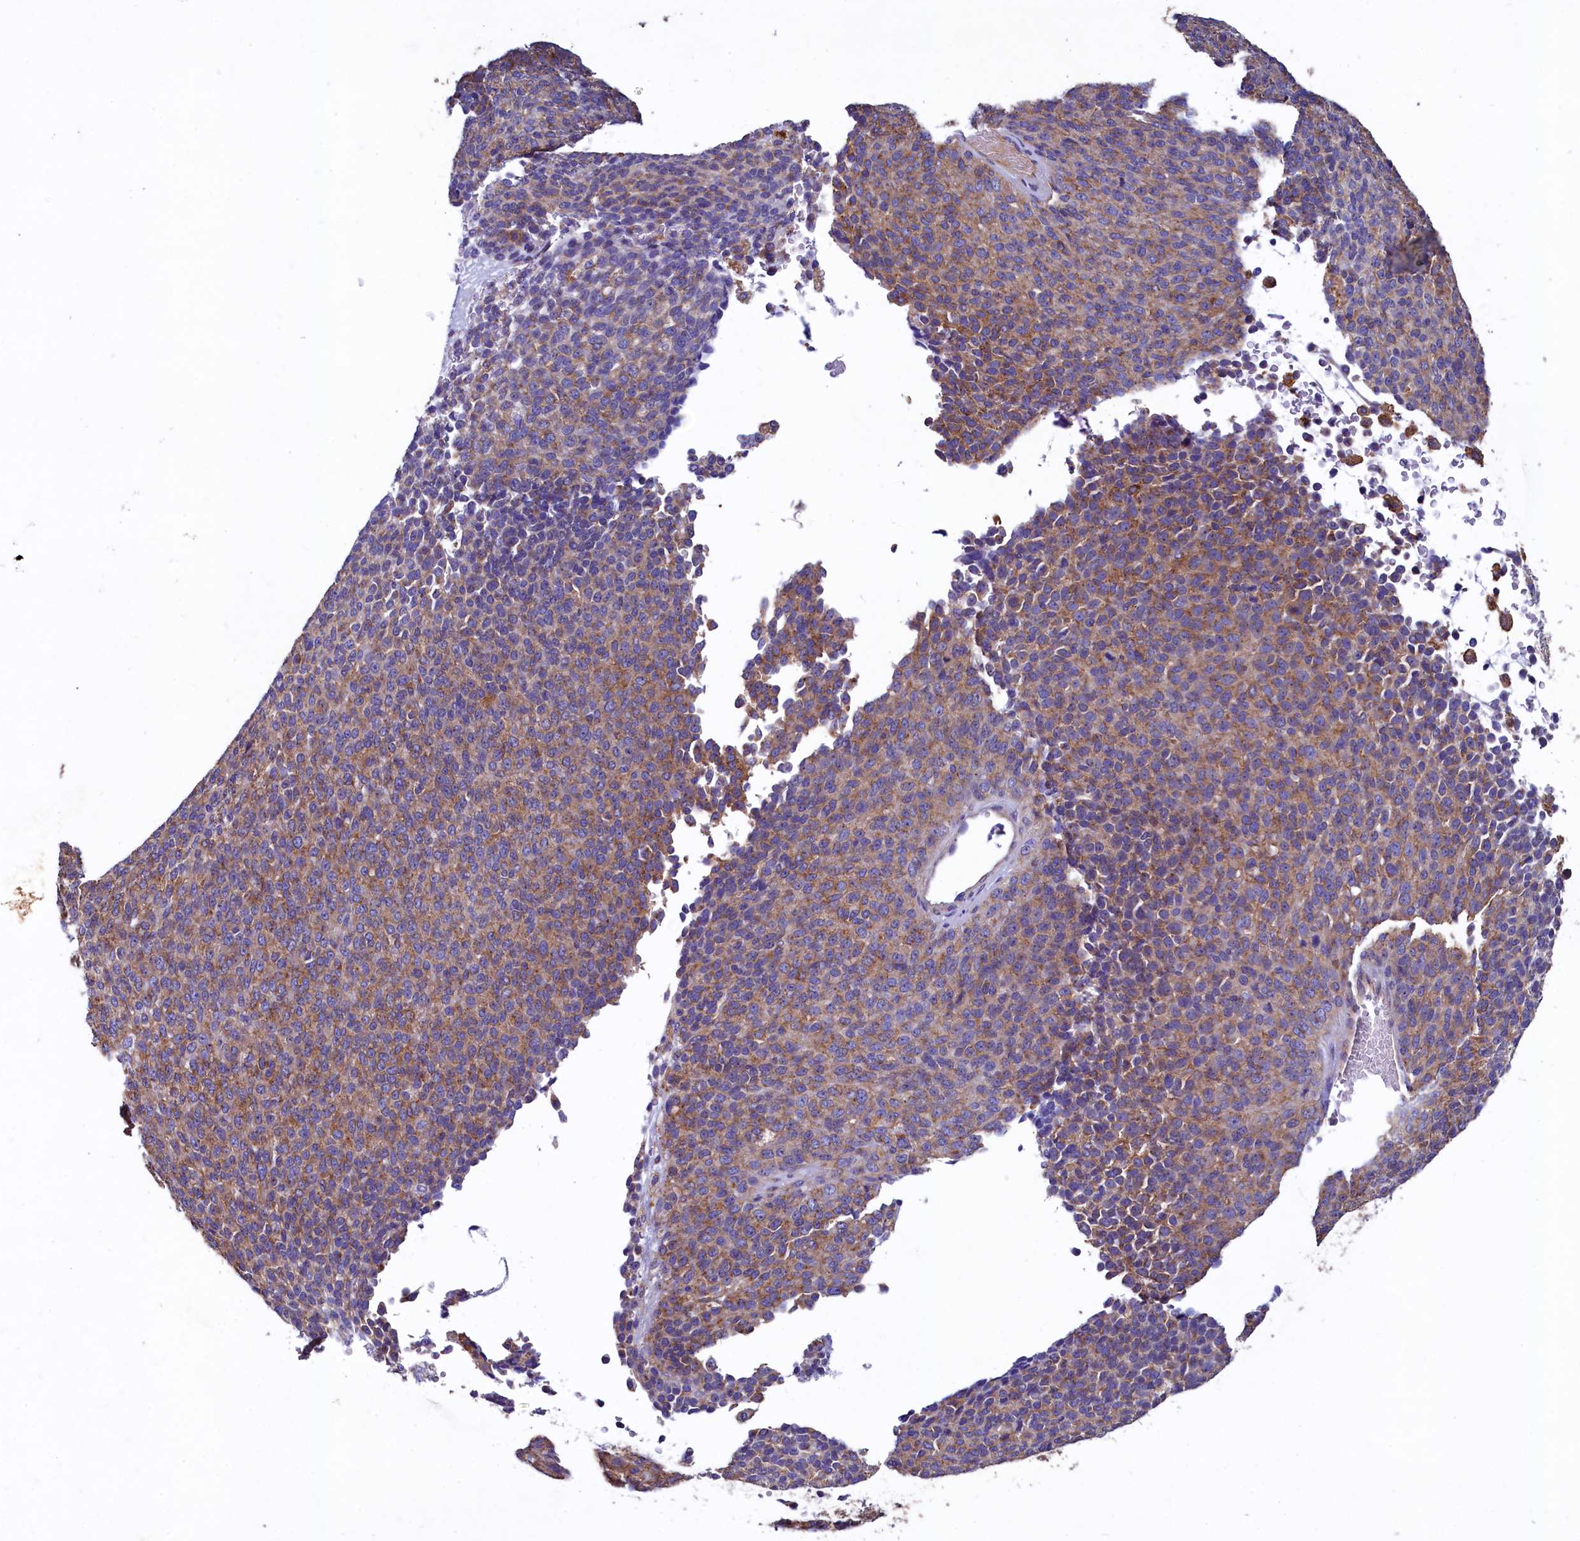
{"staining": {"intensity": "moderate", "quantity": ">75%", "location": "cytoplasmic/membranous"}, "tissue": "melanoma", "cell_type": "Tumor cells", "image_type": "cancer", "snomed": [{"axis": "morphology", "description": "Malignant melanoma, Metastatic site"}, {"axis": "topography", "description": "Brain"}], "caption": "A micrograph showing moderate cytoplasmic/membranous positivity in approximately >75% of tumor cells in malignant melanoma (metastatic site), as visualized by brown immunohistochemical staining.", "gene": "GPR21", "patient": {"sex": "female", "age": 56}}